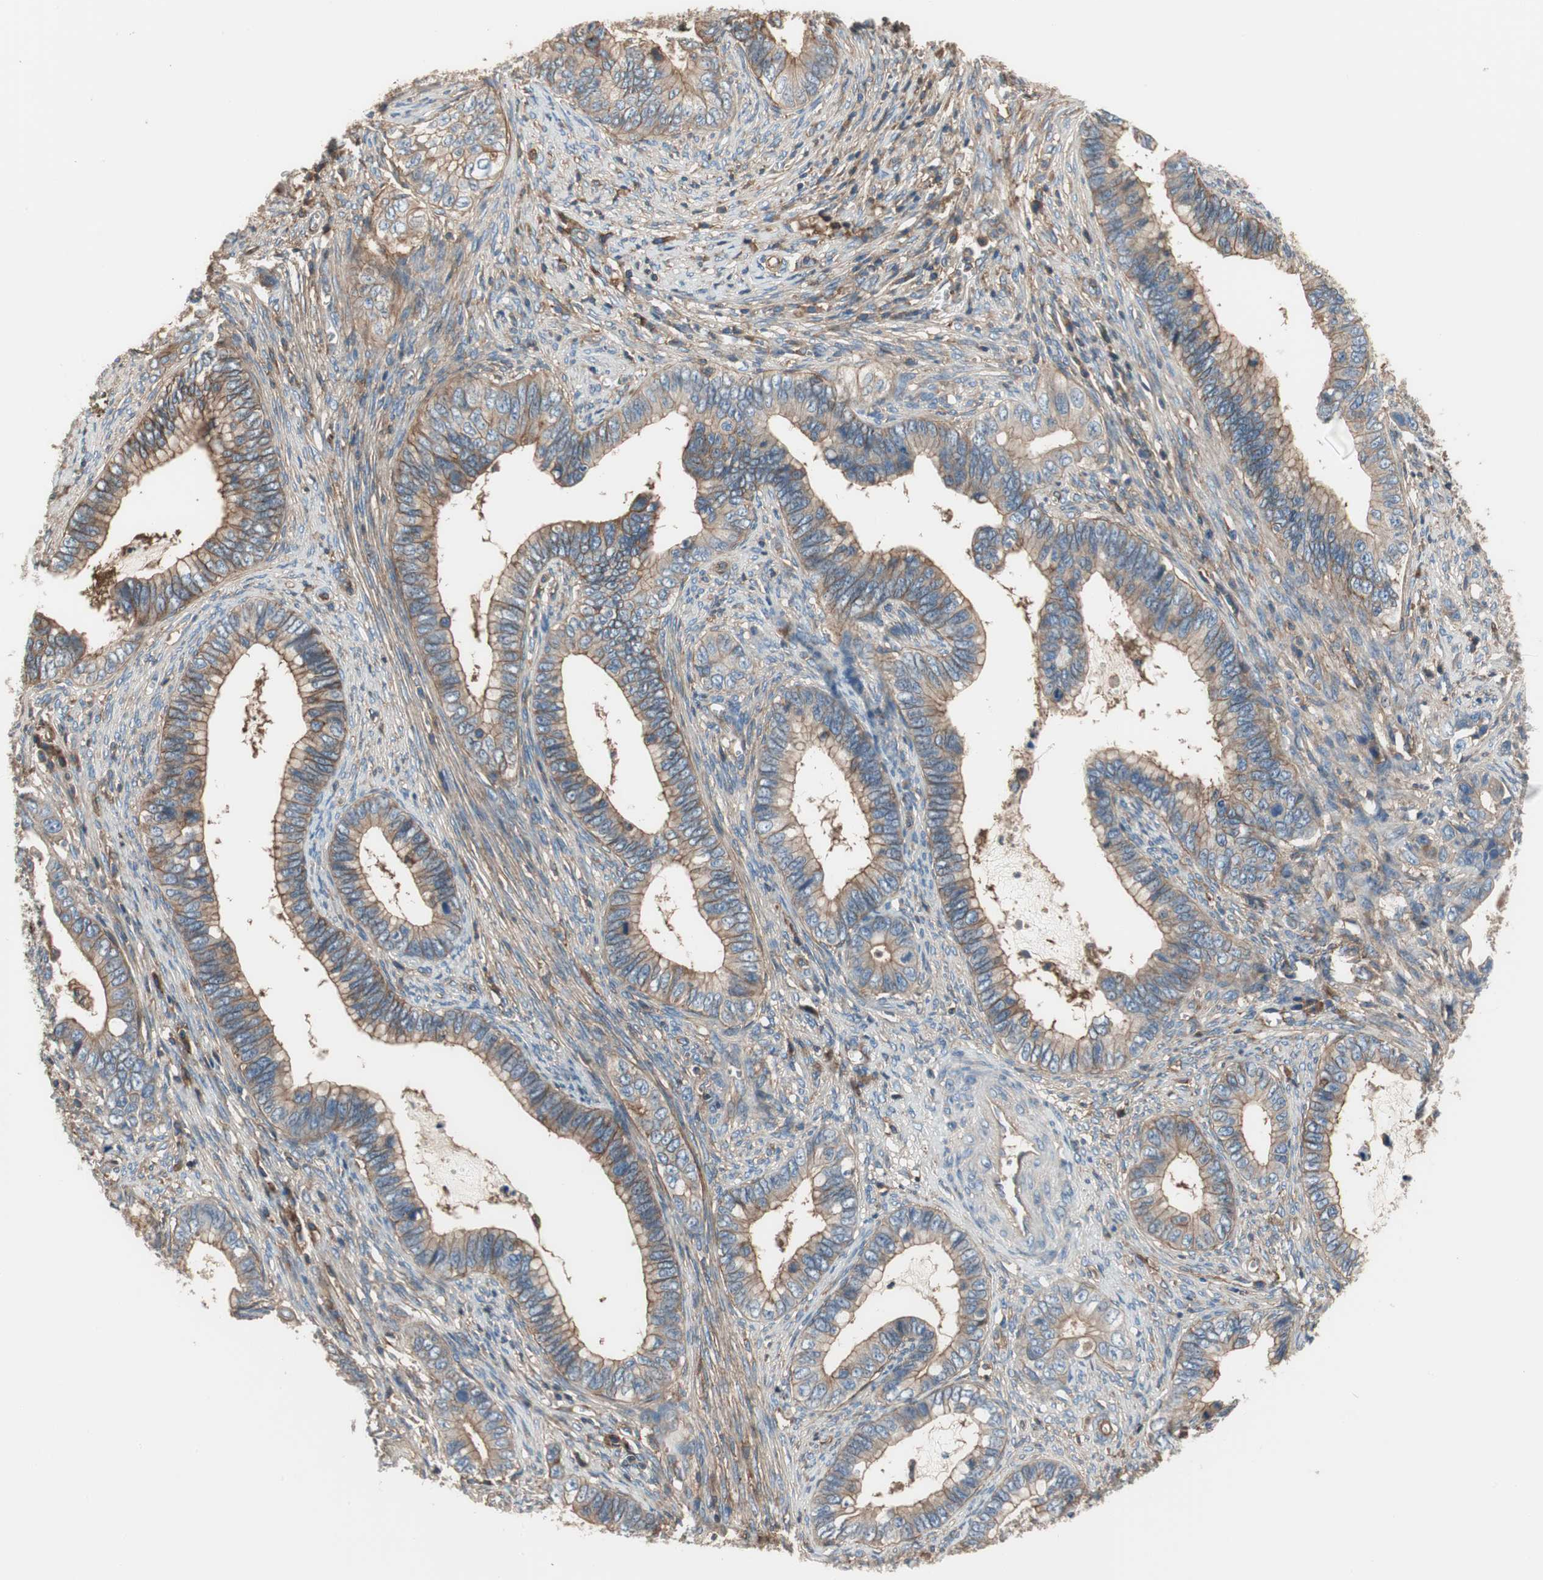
{"staining": {"intensity": "moderate", "quantity": "25%-75%", "location": "cytoplasmic/membranous"}, "tissue": "cervical cancer", "cell_type": "Tumor cells", "image_type": "cancer", "snomed": [{"axis": "morphology", "description": "Adenocarcinoma, NOS"}, {"axis": "topography", "description": "Cervix"}], "caption": "Cervical adenocarcinoma was stained to show a protein in brown. There is medium levels of moderate cytoplasmic/membranous staining in about 25%-75% of tumor cells. Using DAB (3,3'-diaminobenzidine) (brown) and hematoxylin (blue) stains, captured at high magnification using brightfield microscopy.", "gene": "IL1RL1", "patient": {"sex": "female", "age": 44}}